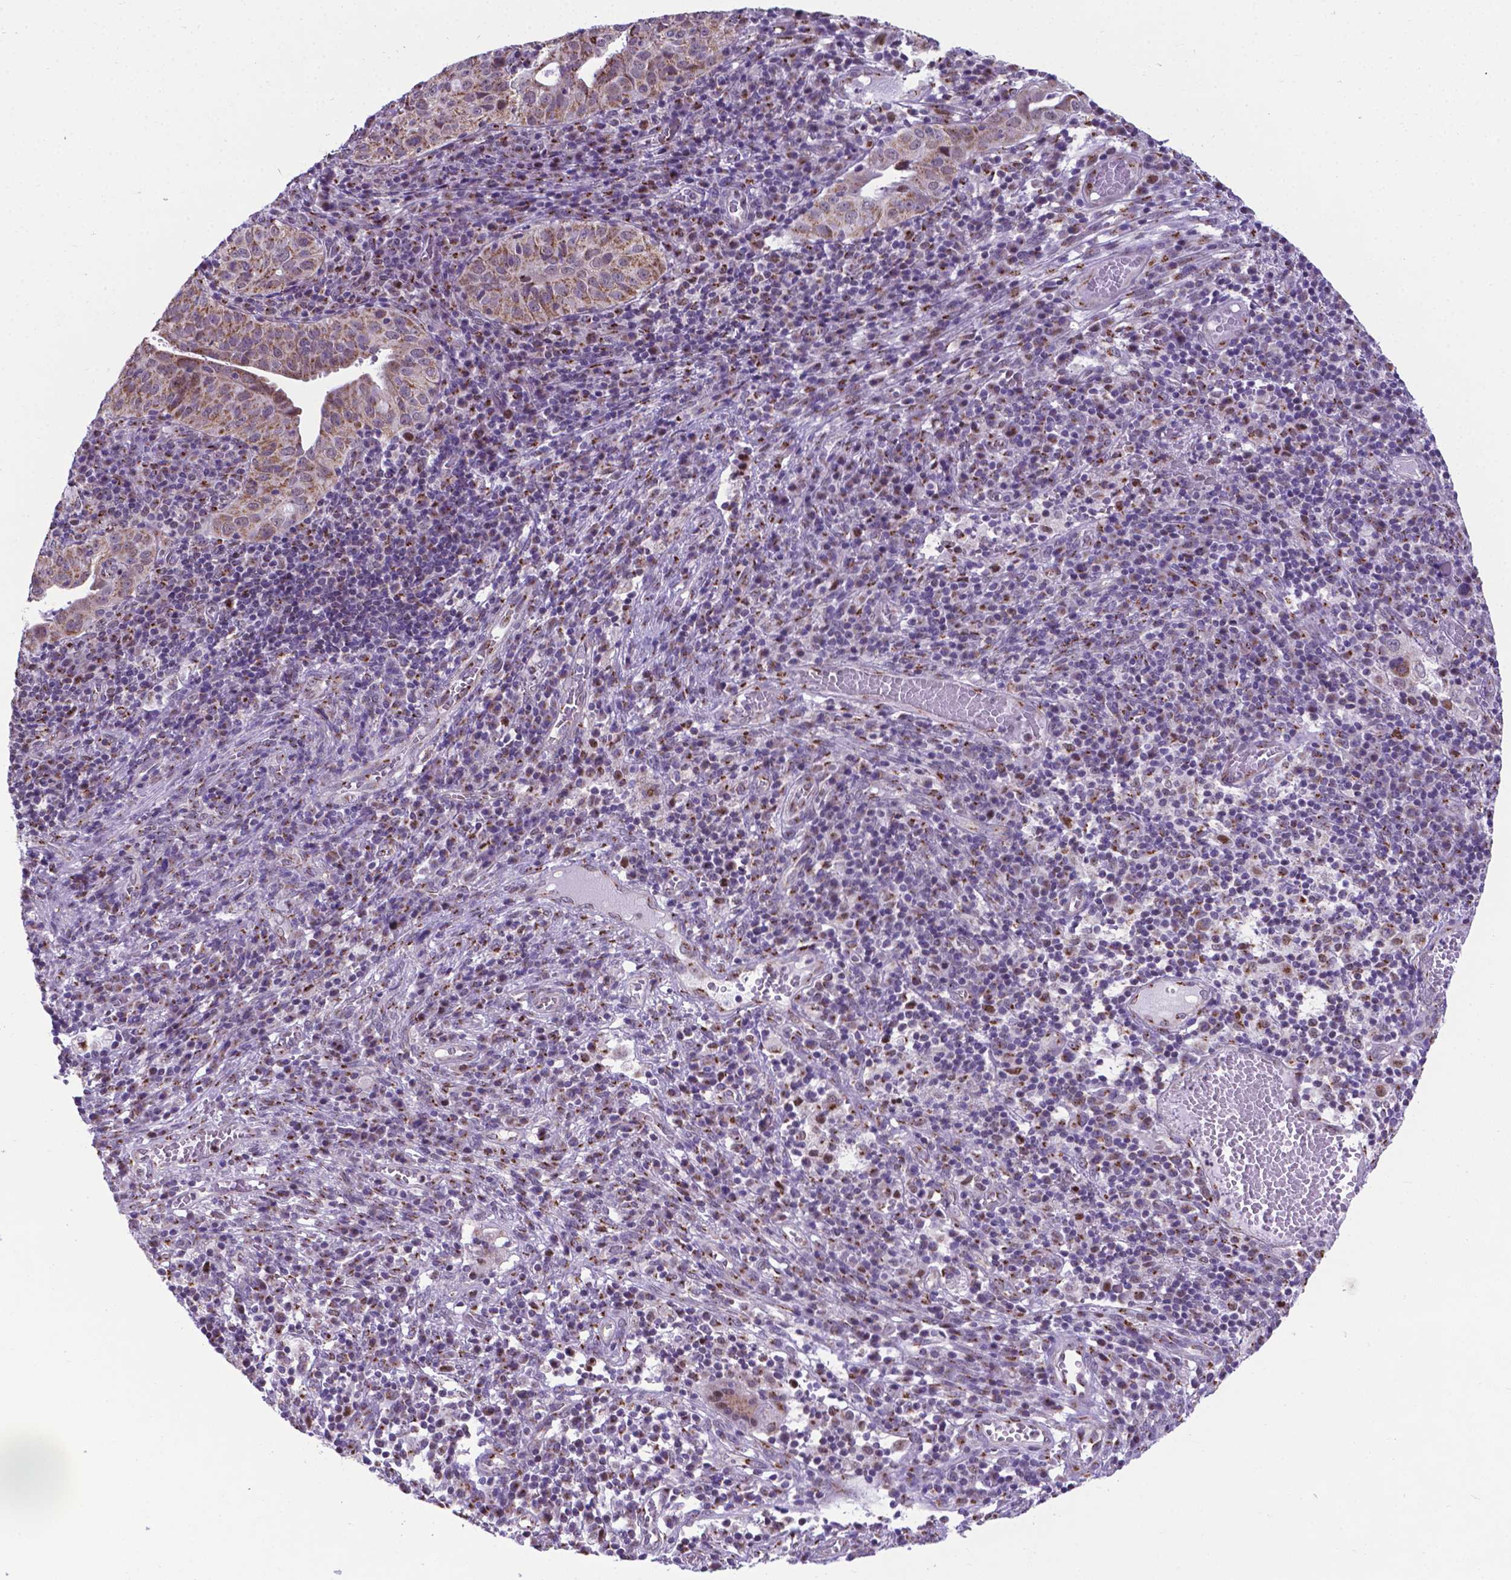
{"staining": {"intensity": "weak", "quantity": ">75%", "location": "cytoplasmic/membranous"}, "tissue": "cervical cancer", "cell_type": "Tumor cells", "image_type": "cancer", "snomed": [{"axis": "morphology", "description": "Squamous cell carcinoma, NOS"}, {"axis": "topography", "description": "Cervix"}], "caption": "A micrograph of cervical squamous cell carcinoma stained for a protein shows weak cytoplasmic/membranous brown staining in tumor cells.", "gene": "MRPL10", "patient": {"sex": "female", "age": 39}}